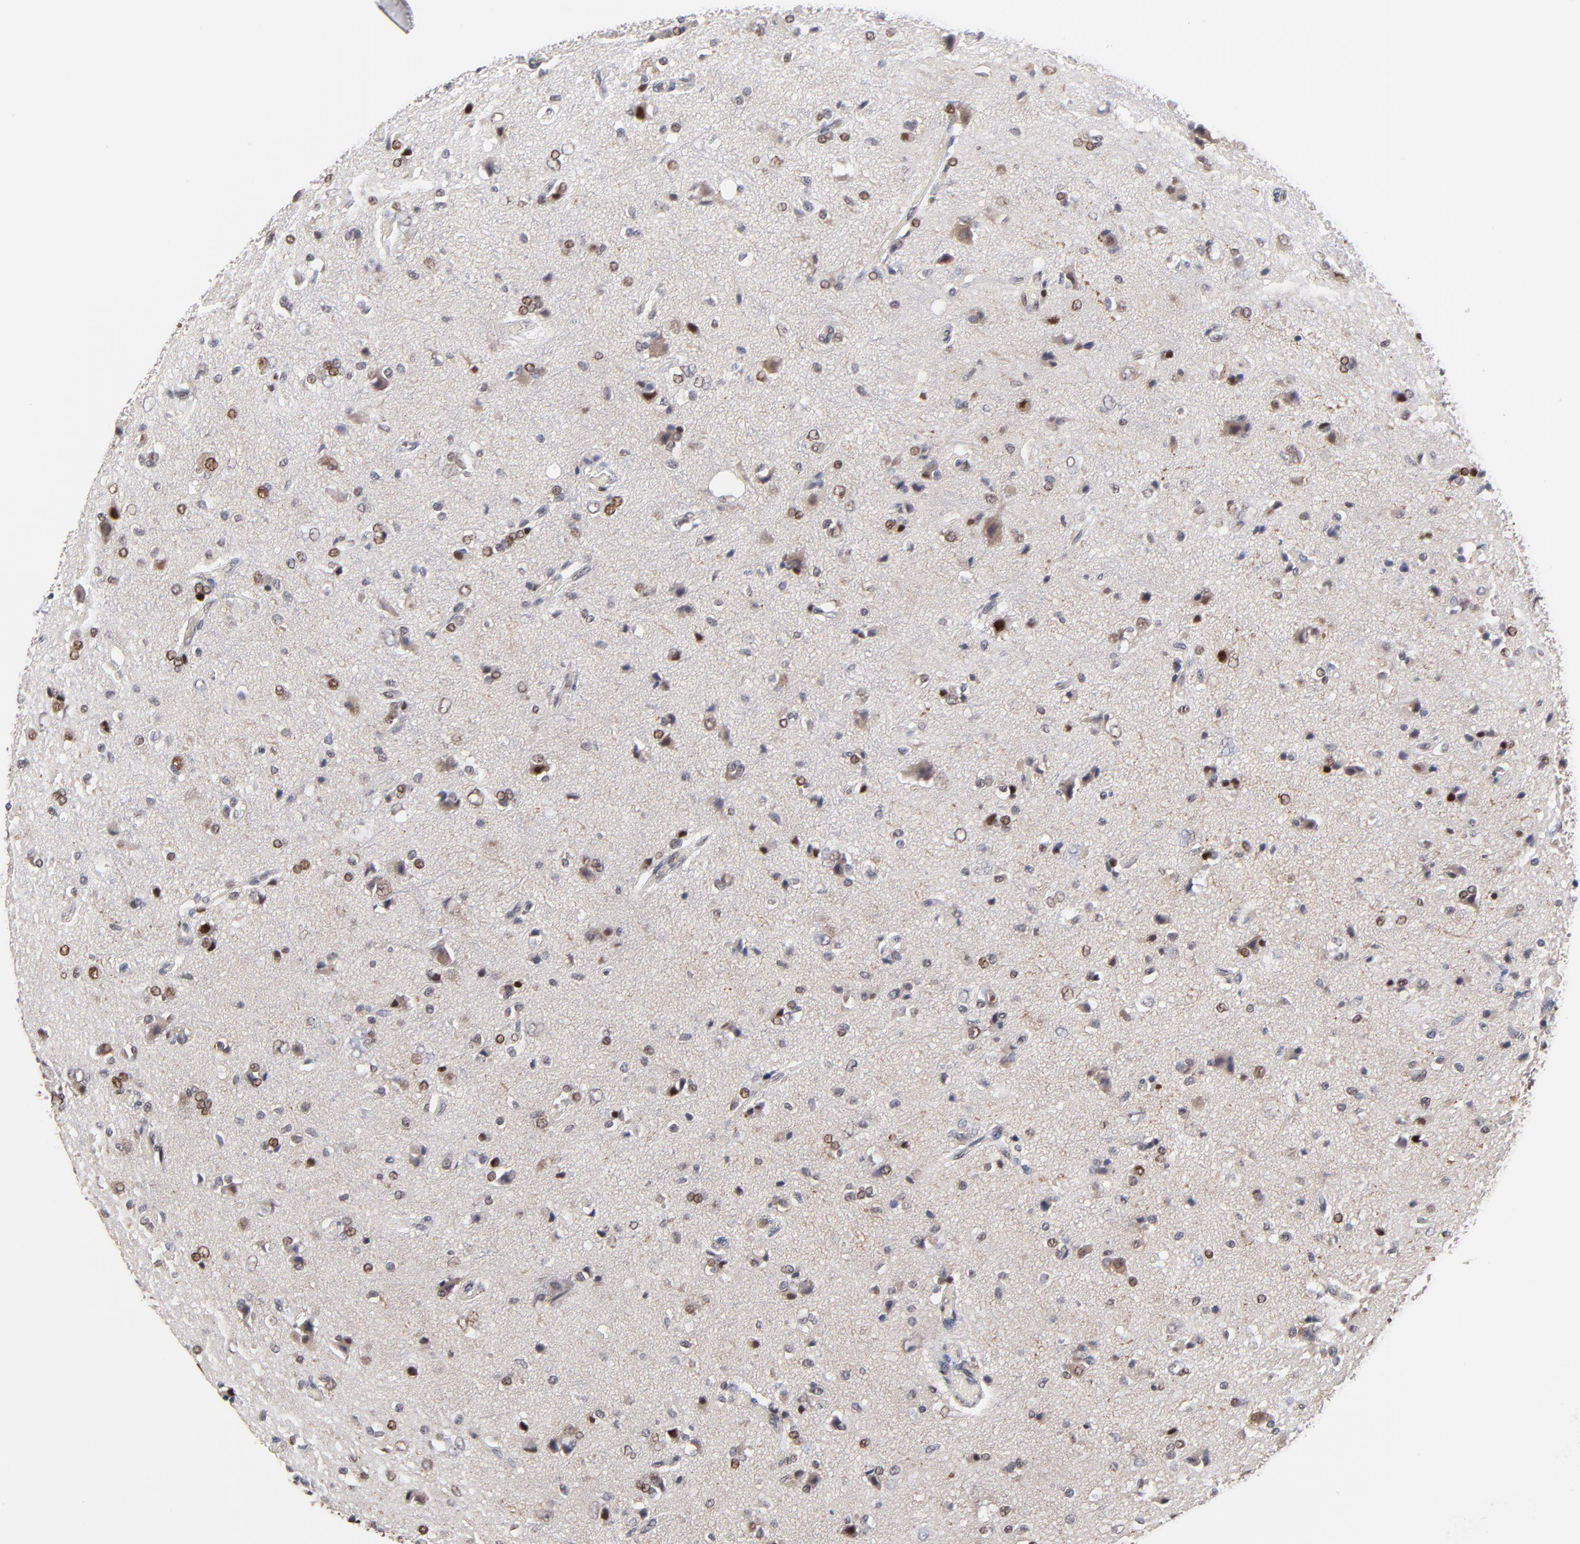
{"staining": {"intensity": "moderate", "quantity": "25%-75%", "location": "nuclear"}, "tissue": "glioma", "cell_type": "Tumor cells", "image_type": "cancer", "snomed": [{"axis": "morphology", "description": "Glioma, malignant, High grade"}, {"axis": "topography", "description": "Brain"}], "caption": "Malignant glioma (high-grade) tissue exhibits moderate nuclear expression in about 25%-75% of tumor cells (brown staining indicates protein expression, while blue staining denotes nuclei).", "gene": "OGFOD1", "patient": {"sex": "male", "age": 47}}